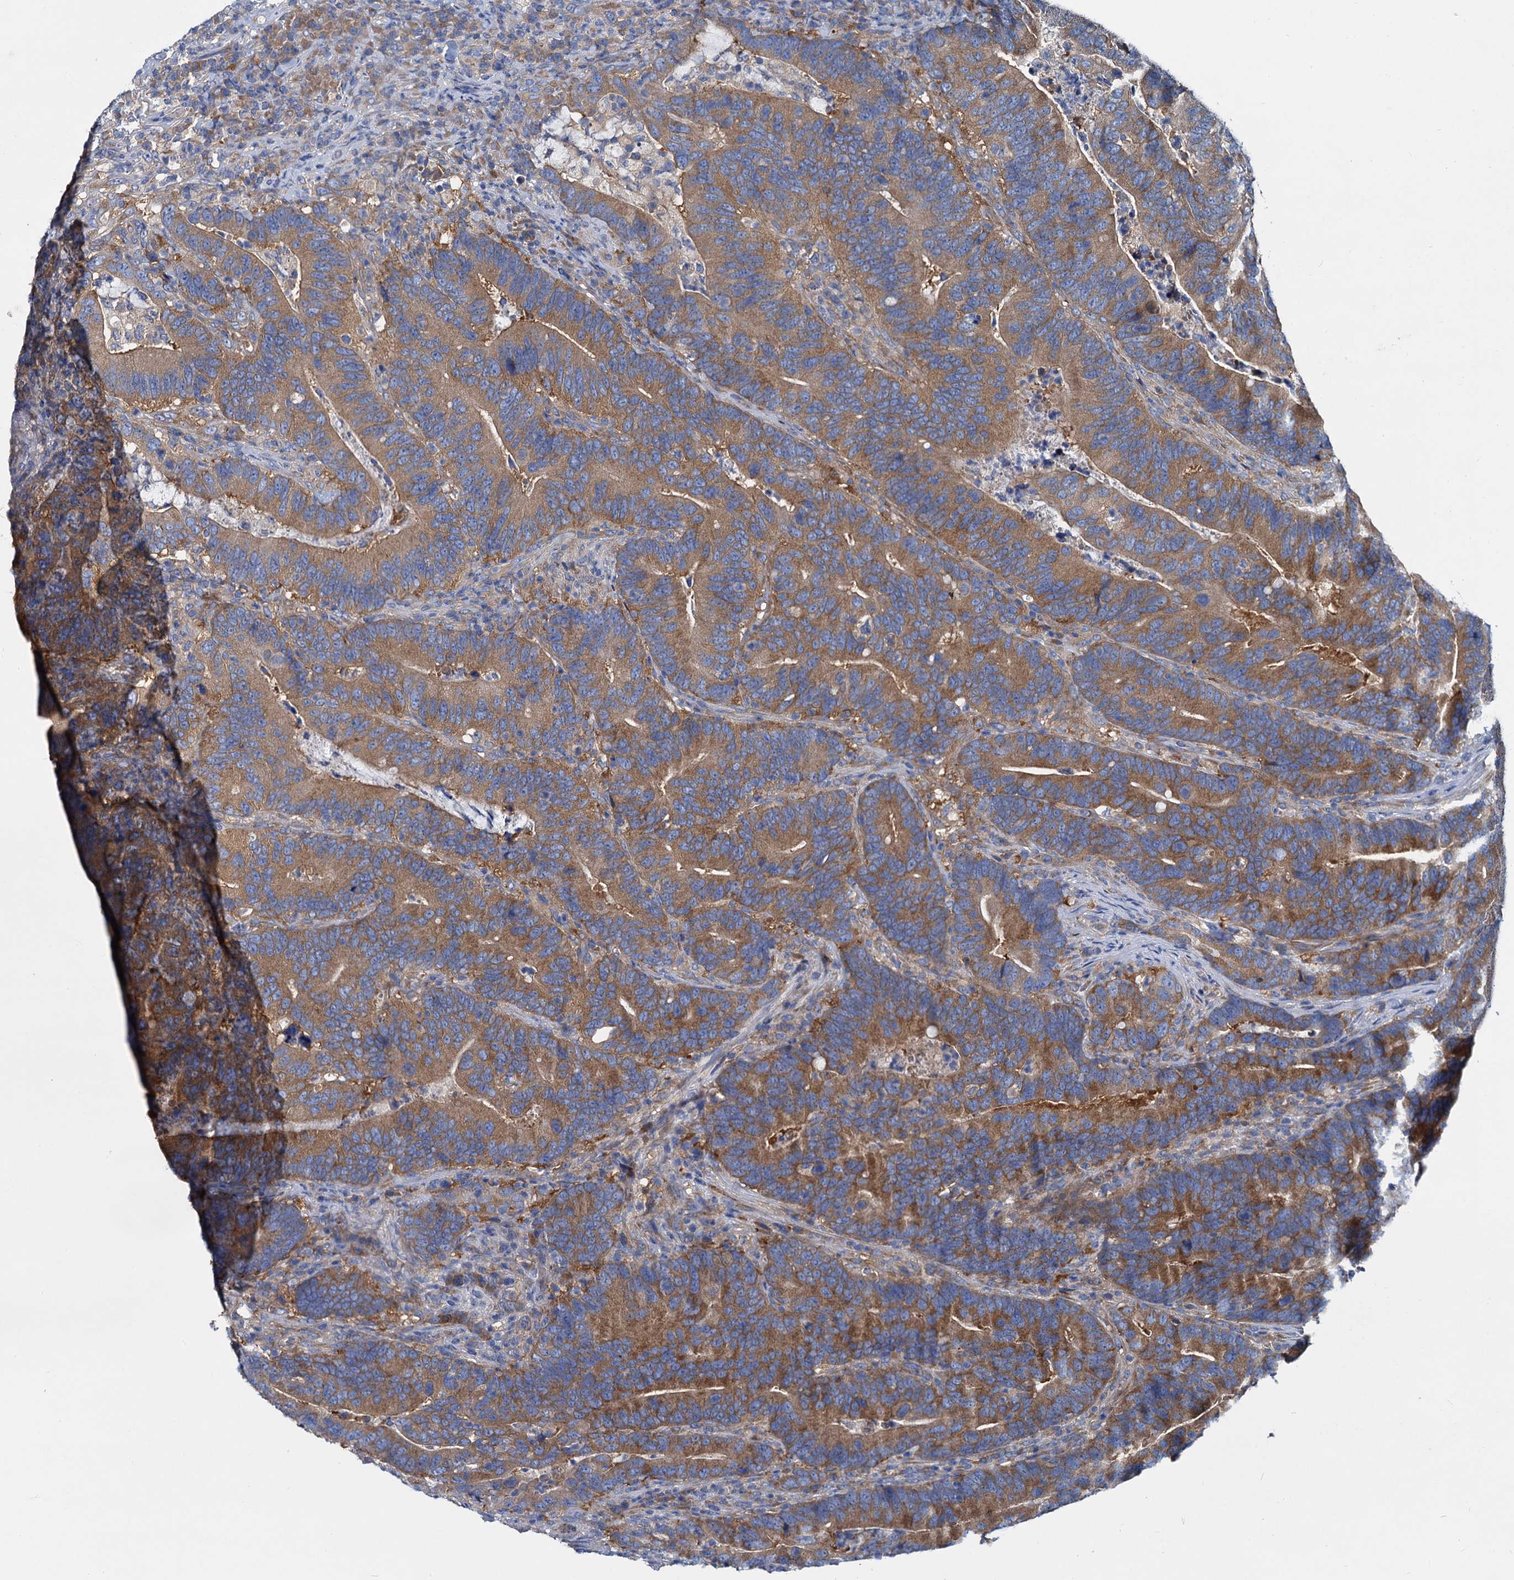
{"staining": {"intensity": "moderate", "quantity": ">75%", "location": "cytoplasmic/membranous"}, "tissue": "colorectal cancer", "cell_type": "Tumor cells", "image_type": "cancer", "snomed": [{"axis": "morphology", "description": "Adenocarcinoma, NOS"}, {"axis": "topography", "description": "Colon"}], "caption": "About >75% of tumor cells in human colorectal adenocarcinoma display moderate cytoplasmic/membranous protein expression as visualized by brown immunohistochemical staining.", "gene": "QARS1", "patient": {"sex": "female", "age": 66}}